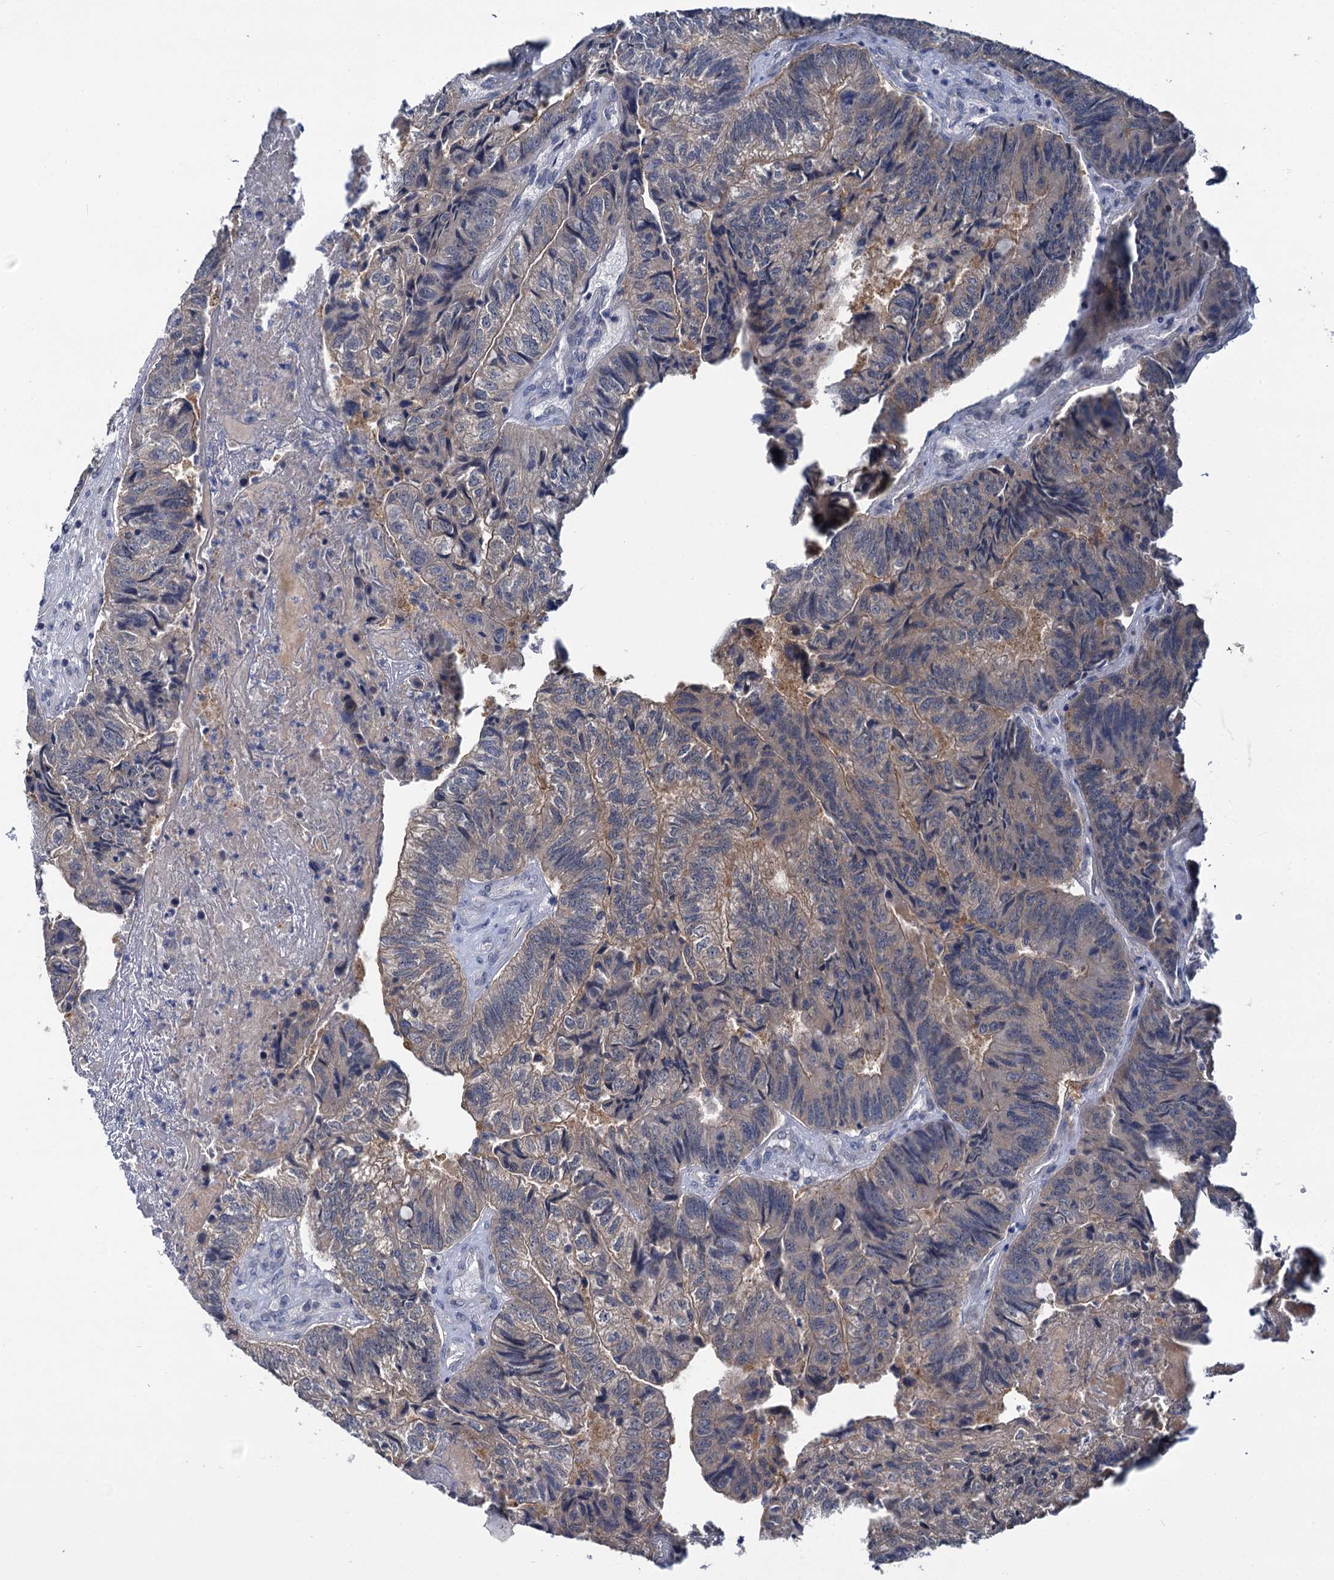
{"staining": {"intensity": "weak", "quantity": "25%-75%", "location": "cytoplasmic/membranous"}, "tissue": "colorectal cancer", "cell_type": "Tumor cells", "image_type": "cancer", "snomed": [{"axis": "morphology", "description": "Adenocarcinoma, NOS"}, {"axis": "topography", "description": "Colon"}], "caption": "The photomicrograph shows a brown stain indicating the presence of a protein in the cytoplasmic/membranous of tumor cells in colorectal cancer (adenocarcinoma). (Brightfield microscopy of DAB IHC at high magnification).", "gene": "ANKRD42", "patient": {"sex": "female", "age": 67}}